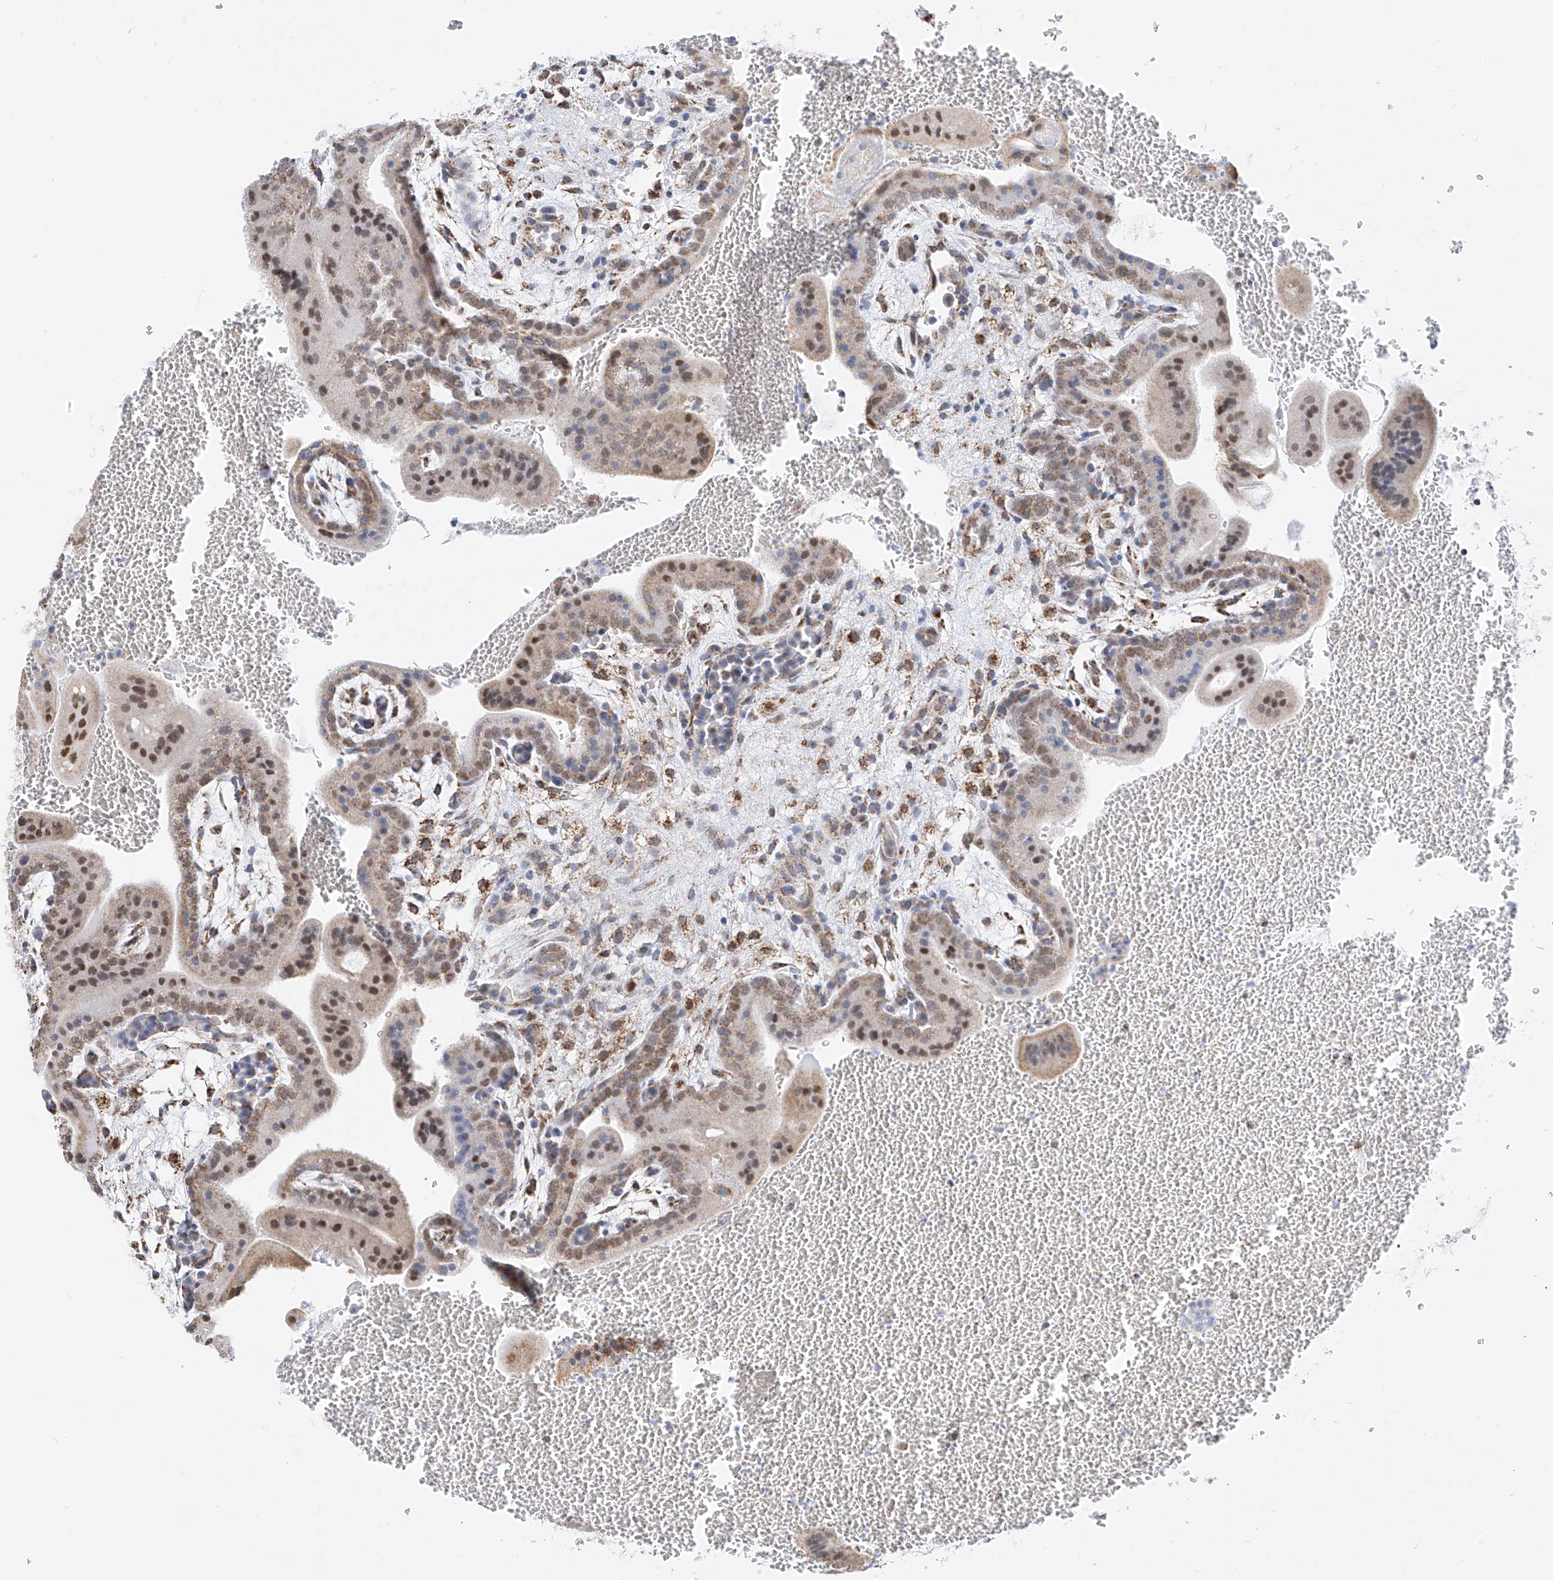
{"staining": {"intensity": "moderate", "quantity": ">75%", "location": "cytoplasmic/membranous,nuclear"}, "tissue": "placenta", "cell_type": "Trophoblastic cells", "image_type": "normal", "snomed": [{"axis": "morphology", "description": "Normal tissue, NOS"}, {"axis": "topography", "description": "Placenta"}], "caption": "High-magnification brightfield microscopy of benign placenta stained with DAB (brown) and counterstained with hematoxylin (blue). trophoblastic cells exhibit moderate cytoplasmic/membranous,nuclear positivity is identified in about>75% of cells.", "gene": "NALCN", "patient": {"sex": "female", "age": 35}}